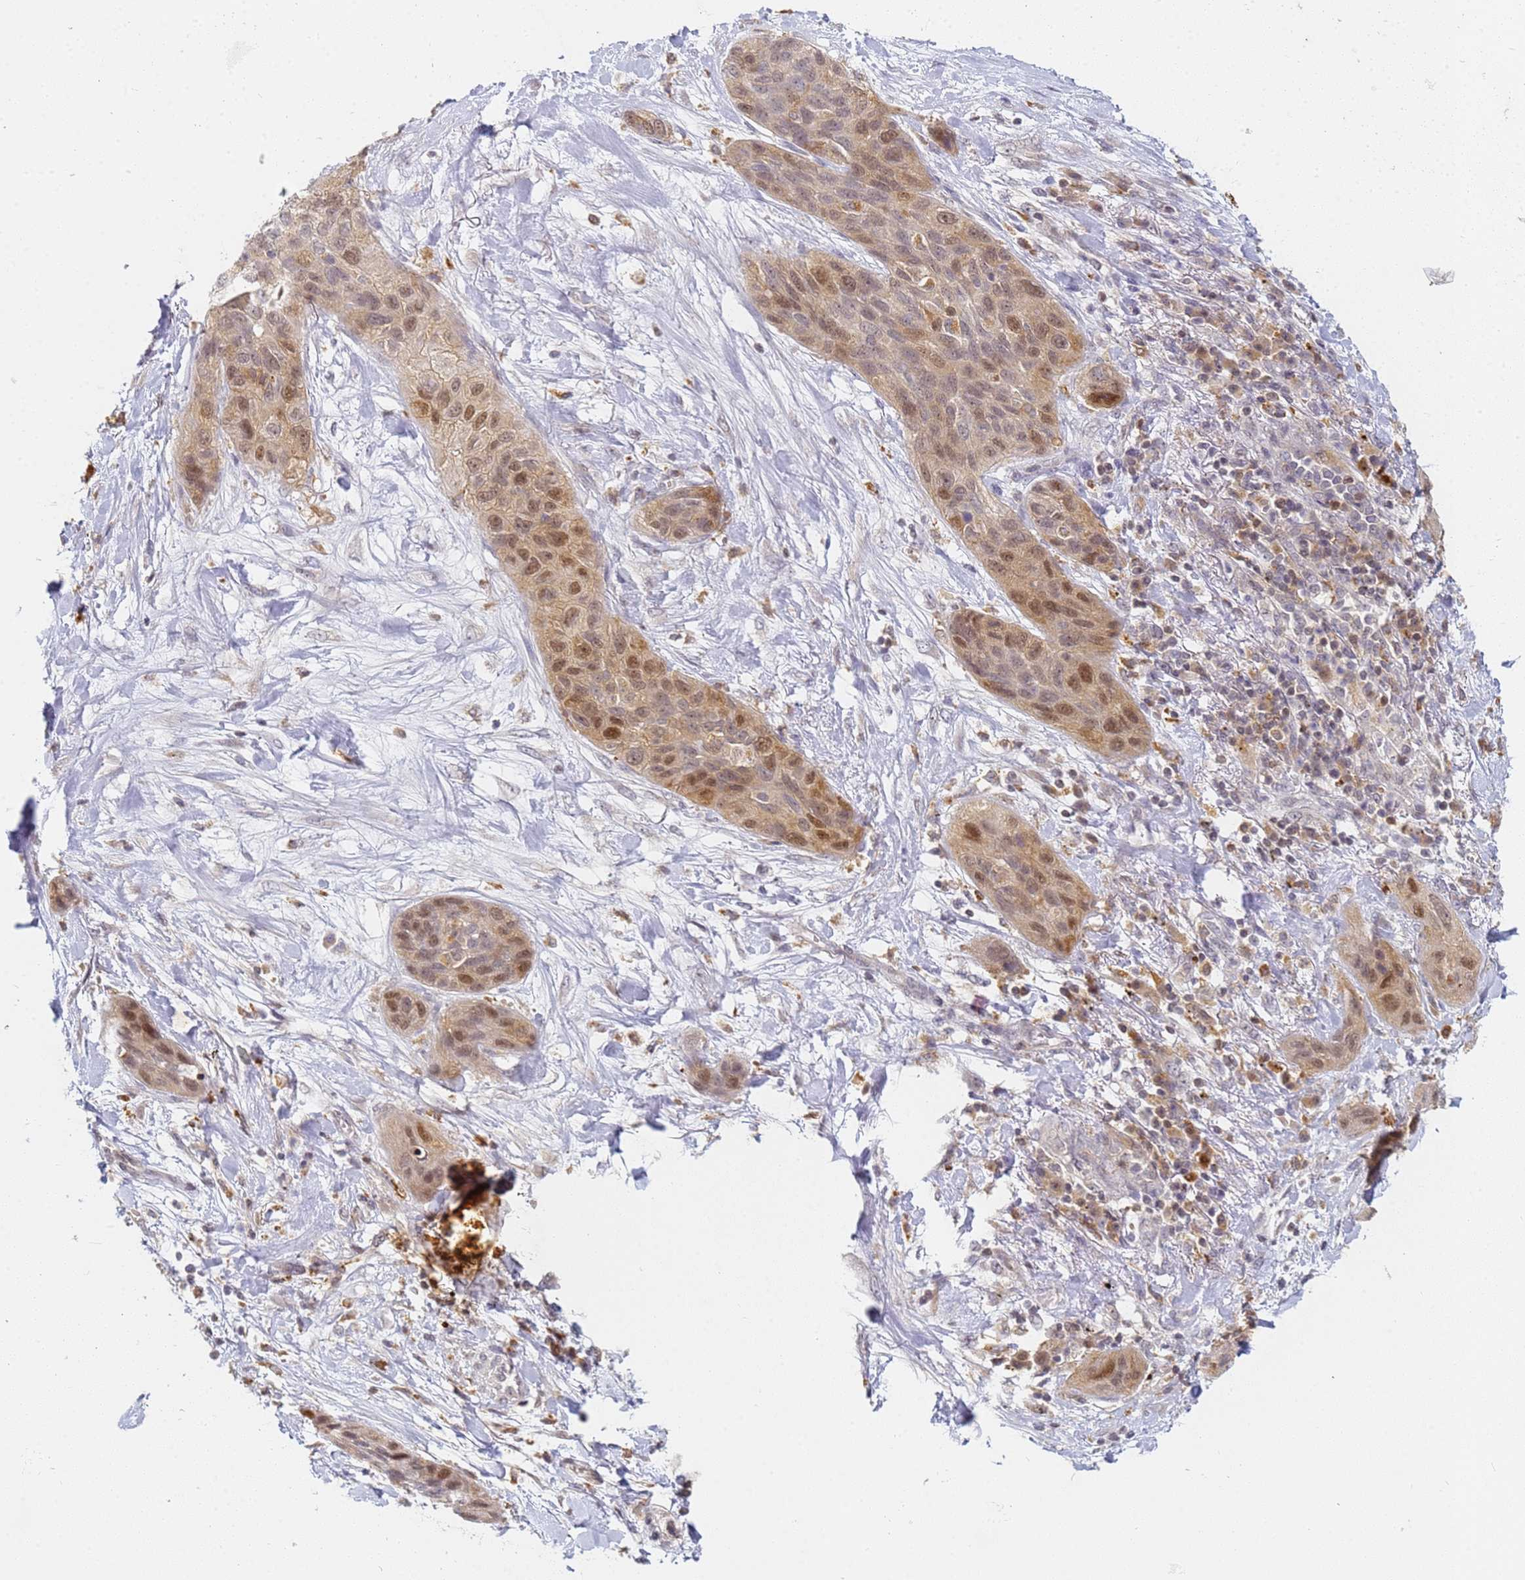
{"staining": {"intensity": "moderate", "quantity": ">75%", "location": "nuclear"}, "tissue": "lung cancer", "cell_type": "Tumor cells", "image_type": "cancer", "snomed": [{"axis": "morphology", "description": "Squamous cell carcinoma, NOS"}, {"axis": "topography", "description": "Lung"}], "caption": "Immunohistochemistry (DAB (3,3'-diaminobenzidine)) staining of human lung cancer (squamous cell carcinoma) shows moderate nuclear protein expression in about >75% of tumor cells.", "gene": "HMCES", "patient": {"sex": "female", "age": 70}}